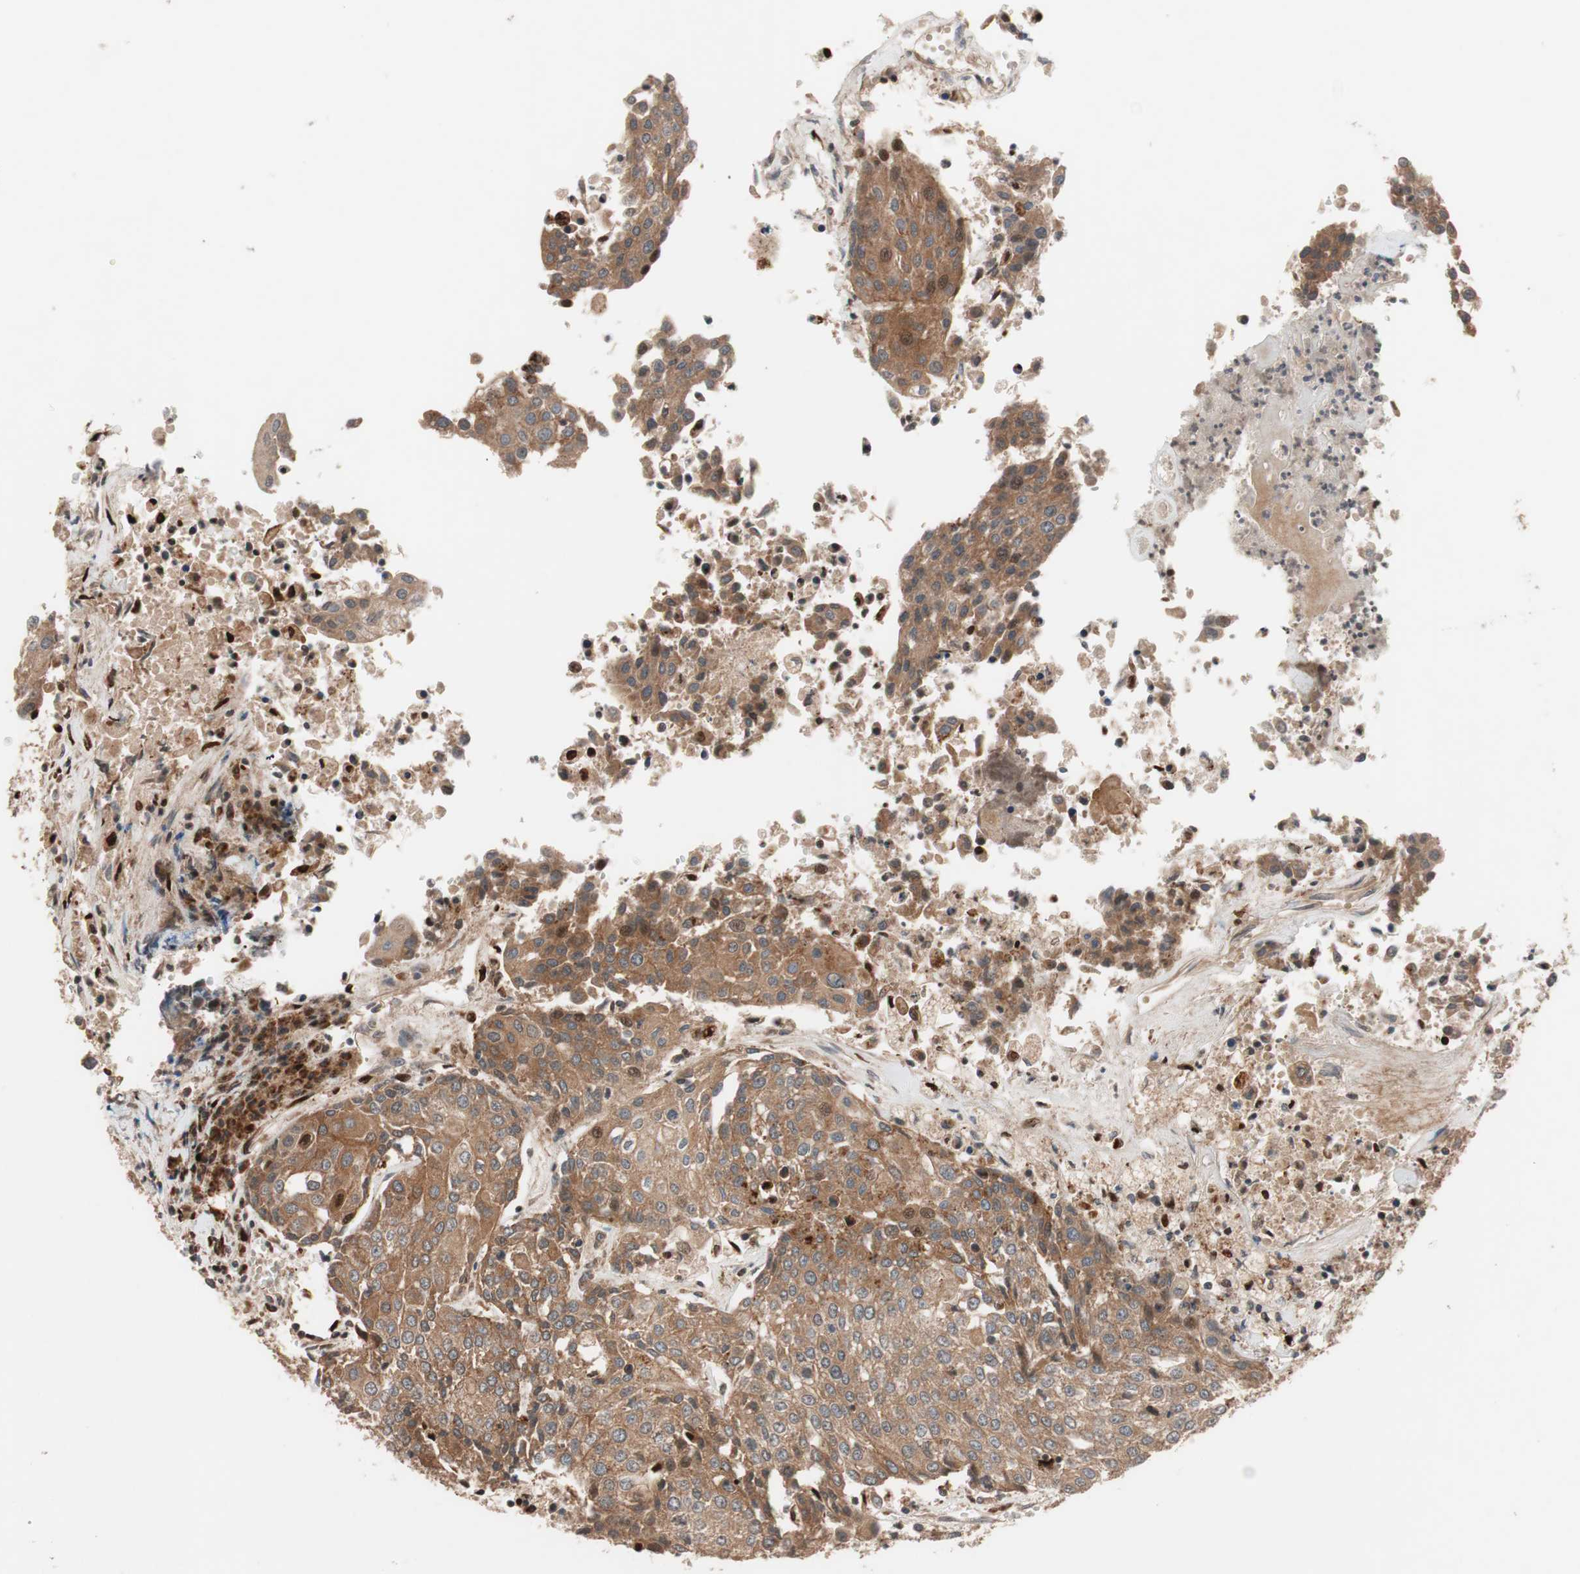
{"staining": {"intensity": "moderate", "quantity": ">75%", "location": "cytoplasmic/membranous"}, "tissue": "urothelial cancer", "cell_type": "Tumor cells", "image_type": "cancer", "snomed": [{"axis": "morphology", "description": "Urothelial carcinoma, High grade"}, {"axis": "topography", "description": "Urinary bladder"}], "caption": "Immunohistochemistry (DAB (3,3'-diaminobenzidine)) staining of high-grade urothelial carcinoma exhibits moderate cytoplasmic/membranous protein expression in about >75% of tumor cells.", "gene": "NF2", "patient": {"sex": "female", "age": 85}}